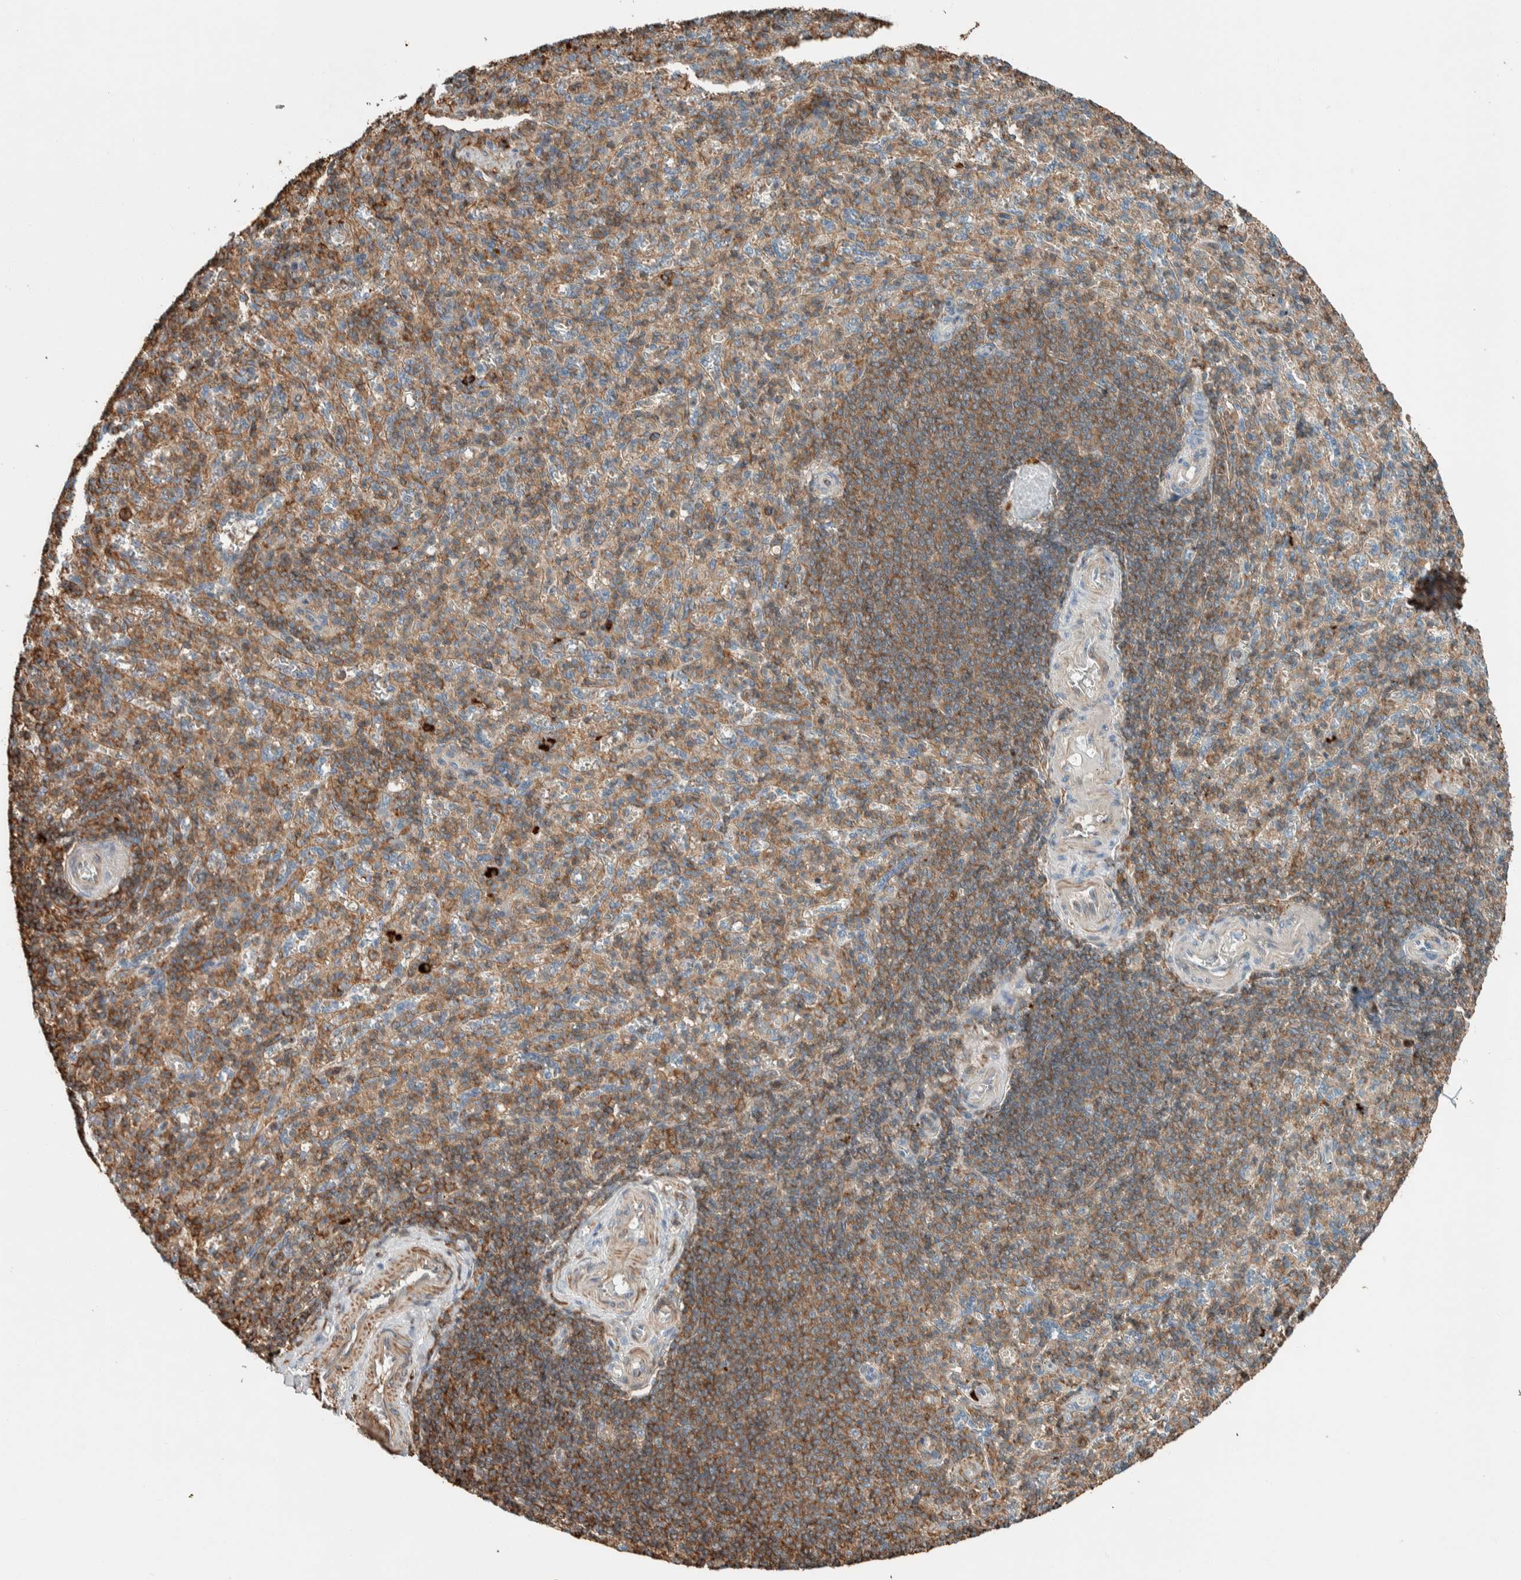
{"staining": {"intensity": "moderate", "quantity": ">75%", "location": "cytoplasmic/membranous"}, "tissue": "spleen", "cell_type": "Cells in red pulp", "image_type": "normal", "snomed": [{"axis": "morphology", "description": "Normal tissue, NOS"}, {"axis": "topography", "description": "Spleen"}], "caption": "This image exhibits IHC staining of benign human spleen, with medium moderate cytoplasmic/membranous positivity in approximately >75% of cells in red pulp.", "gene": "CTBP2", "patient": {"sex": "male", "age": 36}}